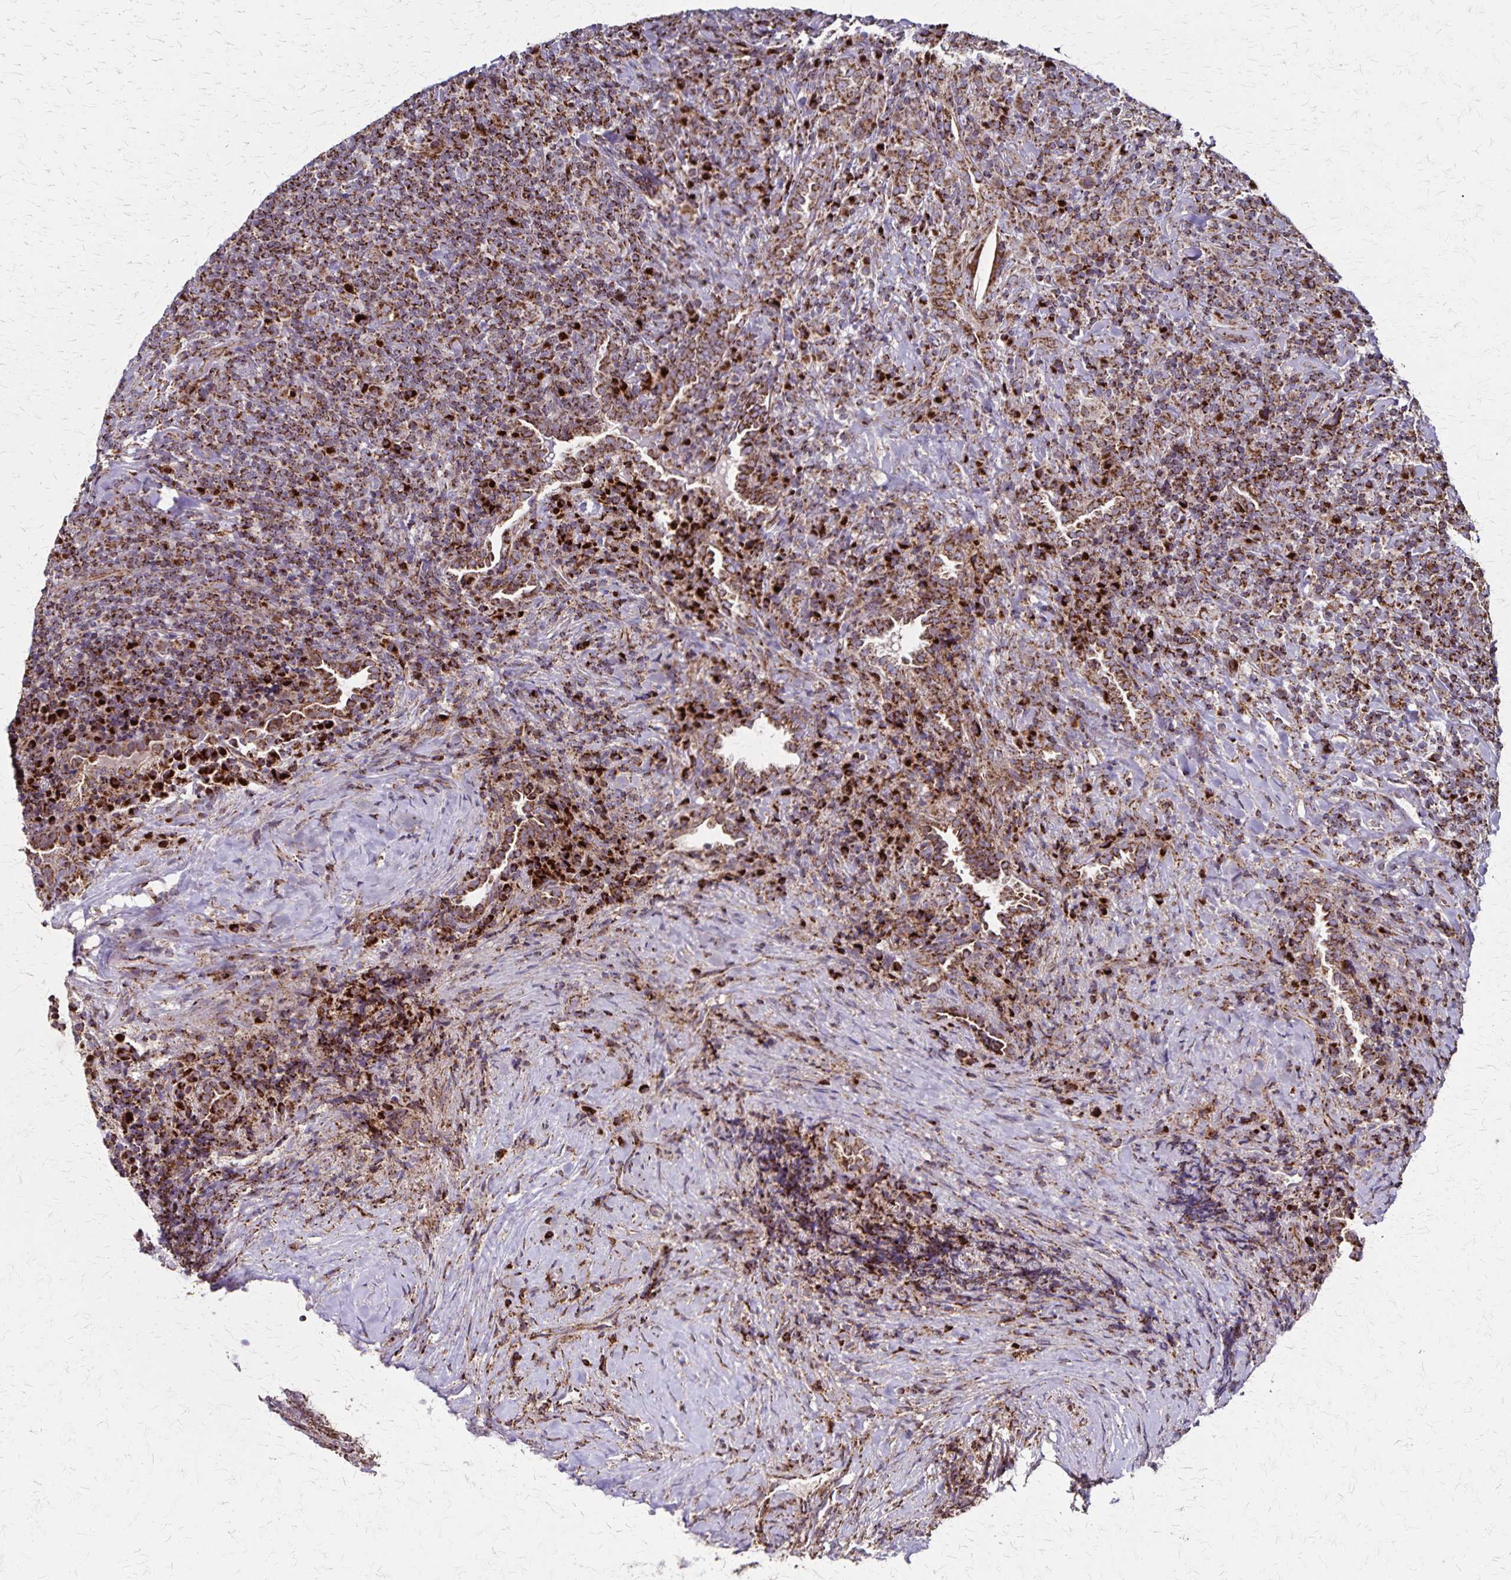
{"staining": {"intensity": "moderate", "quantity": ">75%", "location": "cytoplasmic/membranous"}, "tissue": "lymphoma", "cell_type": "Tumor cells", "image_type": "cancer", "snomed": [{"axis": "morphology", "description": "Hodgkin's disease, NOS"}, {"axis": "topography", "description": "Lung"}], "caption": "IHC micrograph of neoplastic tissue: lymphoma stained using IHC displays medium levels of moderate protein expression localized specifically in the cytoplasmic/membranous of tumor cells, appearing as a cytoplasmic/membranous brown color.", "gene": "NFS1", "patient": {"sex": "male", "age": 17}}